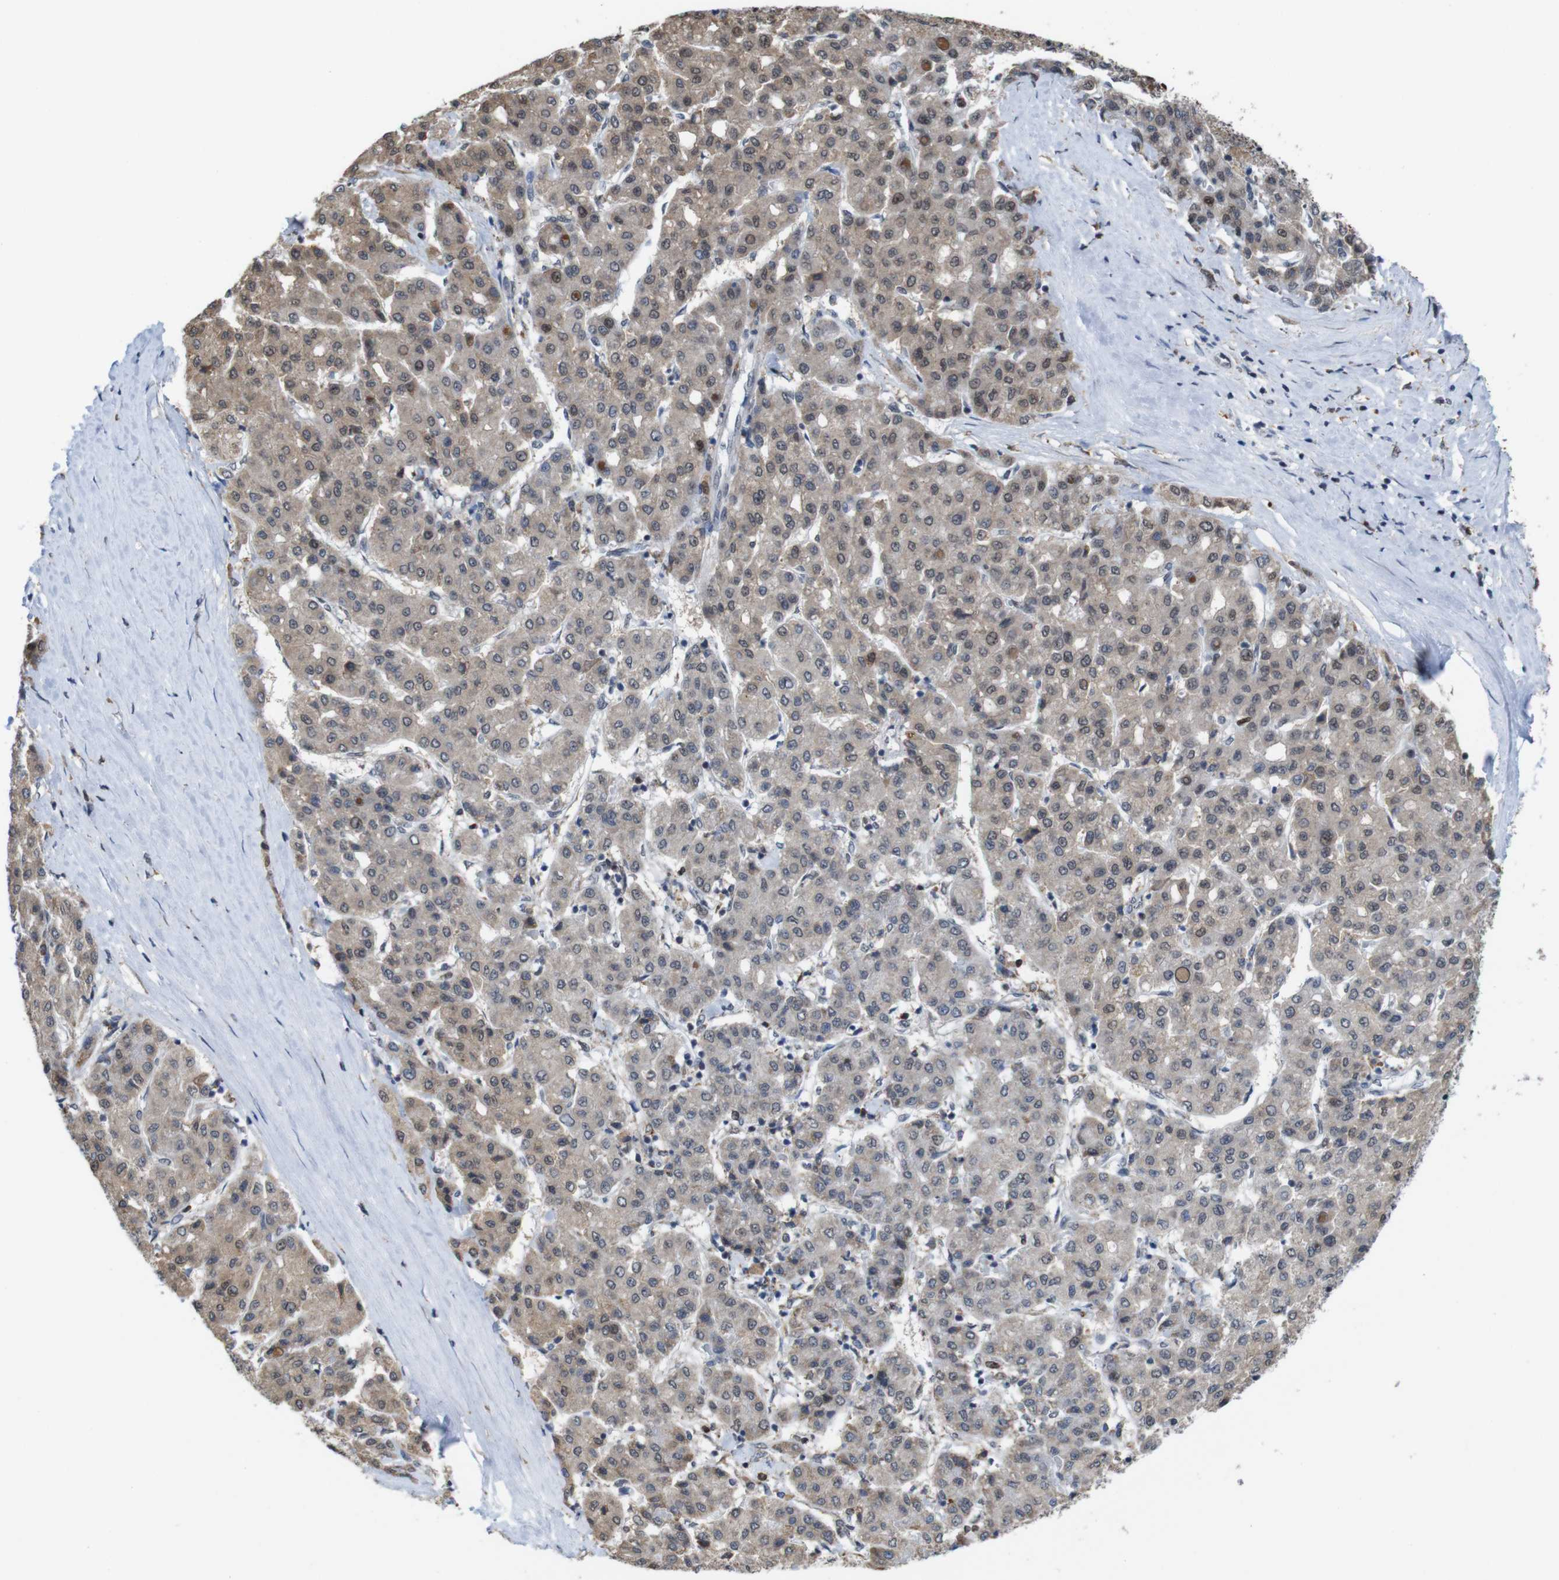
{"staining": {"intensity": "moderate", "quantity": ">75%", "location": "cytoplasmic/membranous,nuclear"}, "tissue": "liver cancer", "cell_type": "Tumor cells", "image_type": "cancer", "snomed": [{"axis": "morphology", "description": "Carcinoma, Hepatocellular, NOS"}, {"axis": "topography", "description": "Liver"}], "caption": "This is a histology image of immunohistochemistry staining of liver cancer (hepatocellular carcinoma), which shows moderate positivity in the cytoplasmic/membranous and nuclear of tumor cells.", "gene": "PNMA8A", "patient": {"sex": "male", "age": 65}}